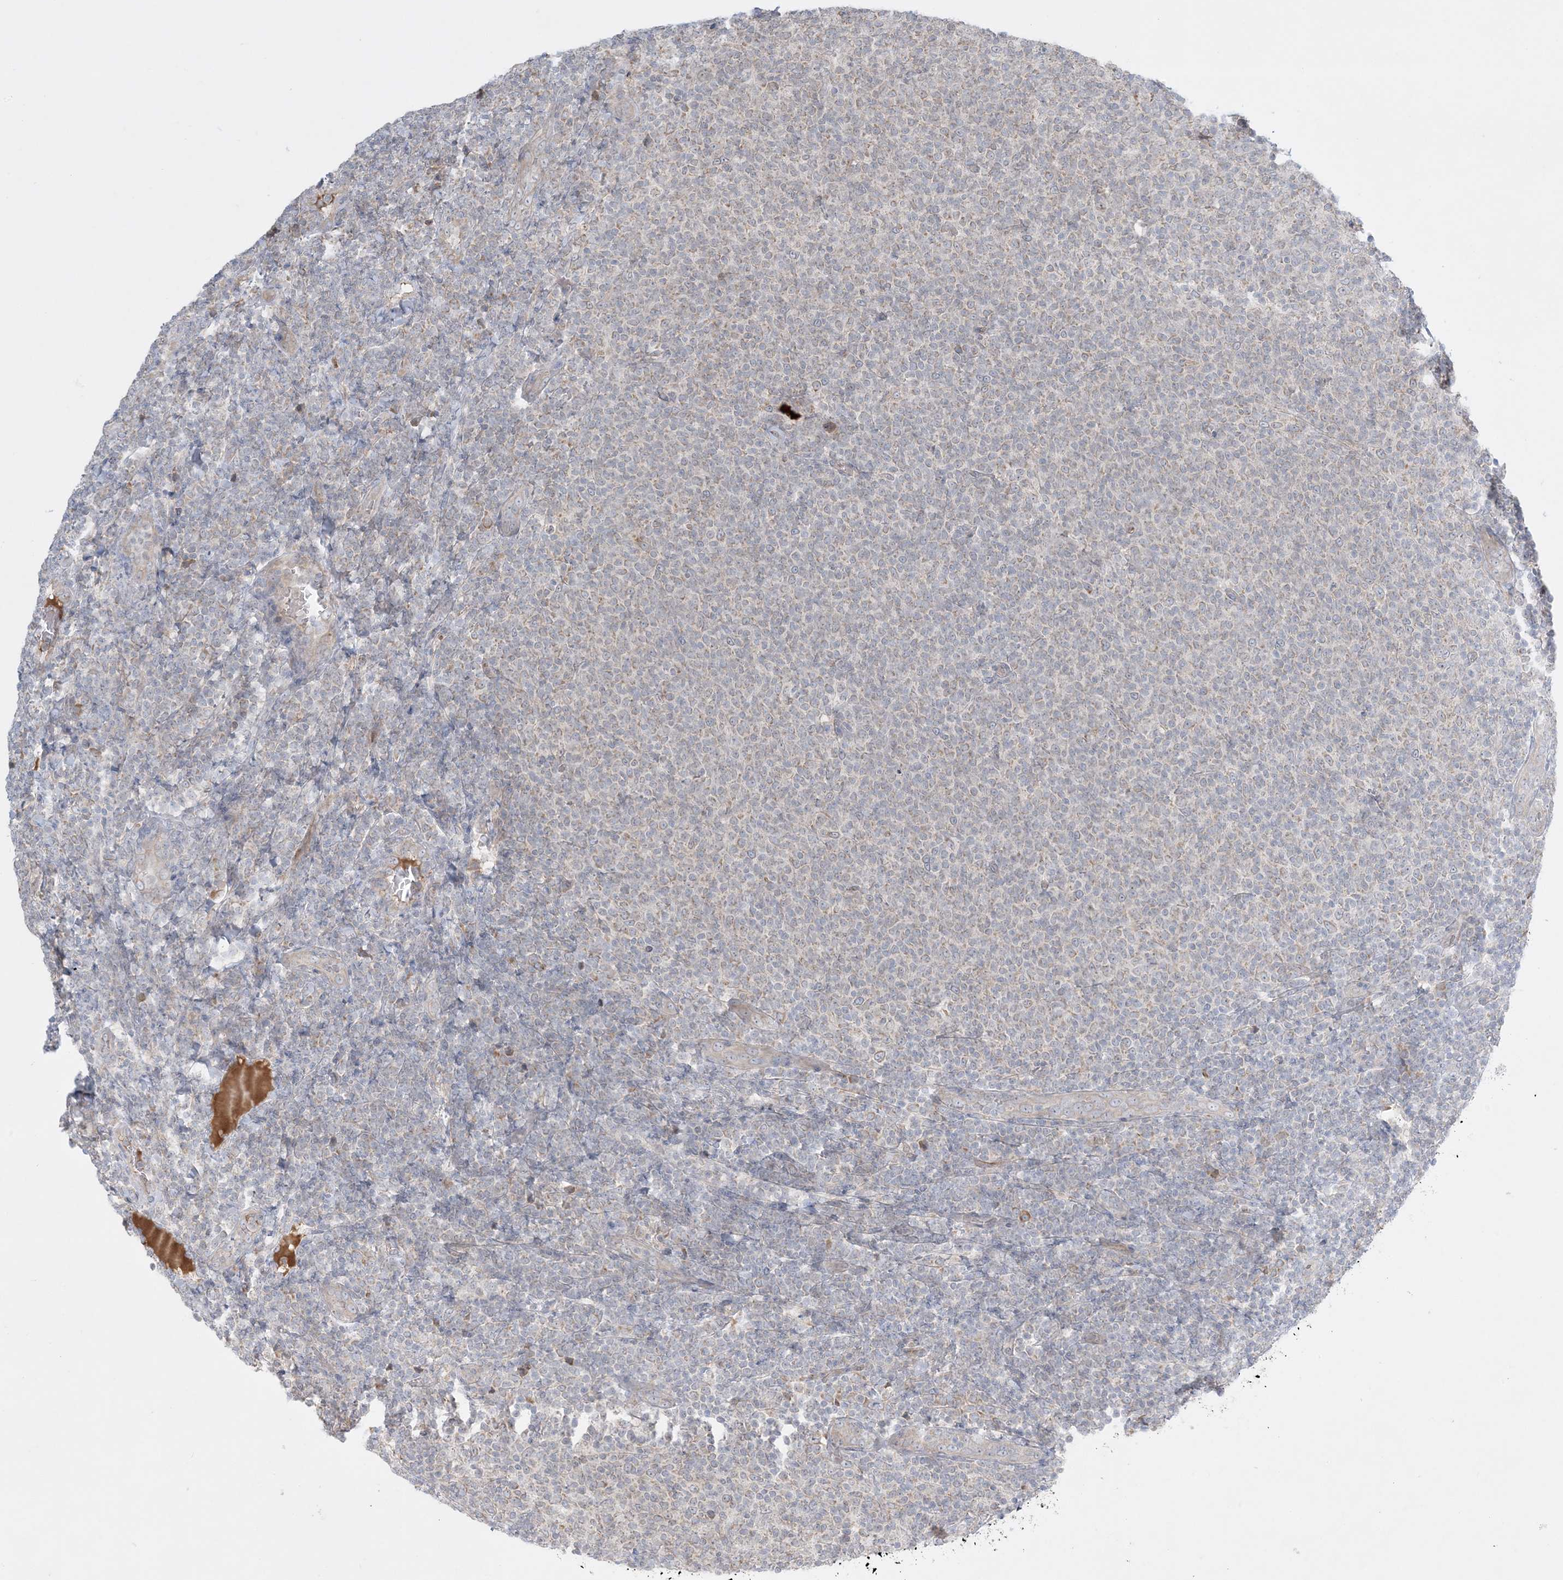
{"staining": {"intensity": "weak", "quantity": "25%-75%", "location": "cytoplasmic/membranous"}, "tissue": "lymphoma", "cell_type": "Tumor cells", "image_type": "cancer", "snomed": [{"axis": "morphology", "description": "Malignant lymphoma, non-Hodgkin's type, Low grade"}, {"axis": "topography", "description": "Lymph node"}], "caption": "Malignant lymphoma, non-Hodgkin's type (low-grade) stained for a protein (brown) demonstrates weak cytoplasmic/membranous positive positivity in about 25%-75% of tumor cells.", "gene": "MMGT1", "patient": {"sex": "male", "age": 66}}